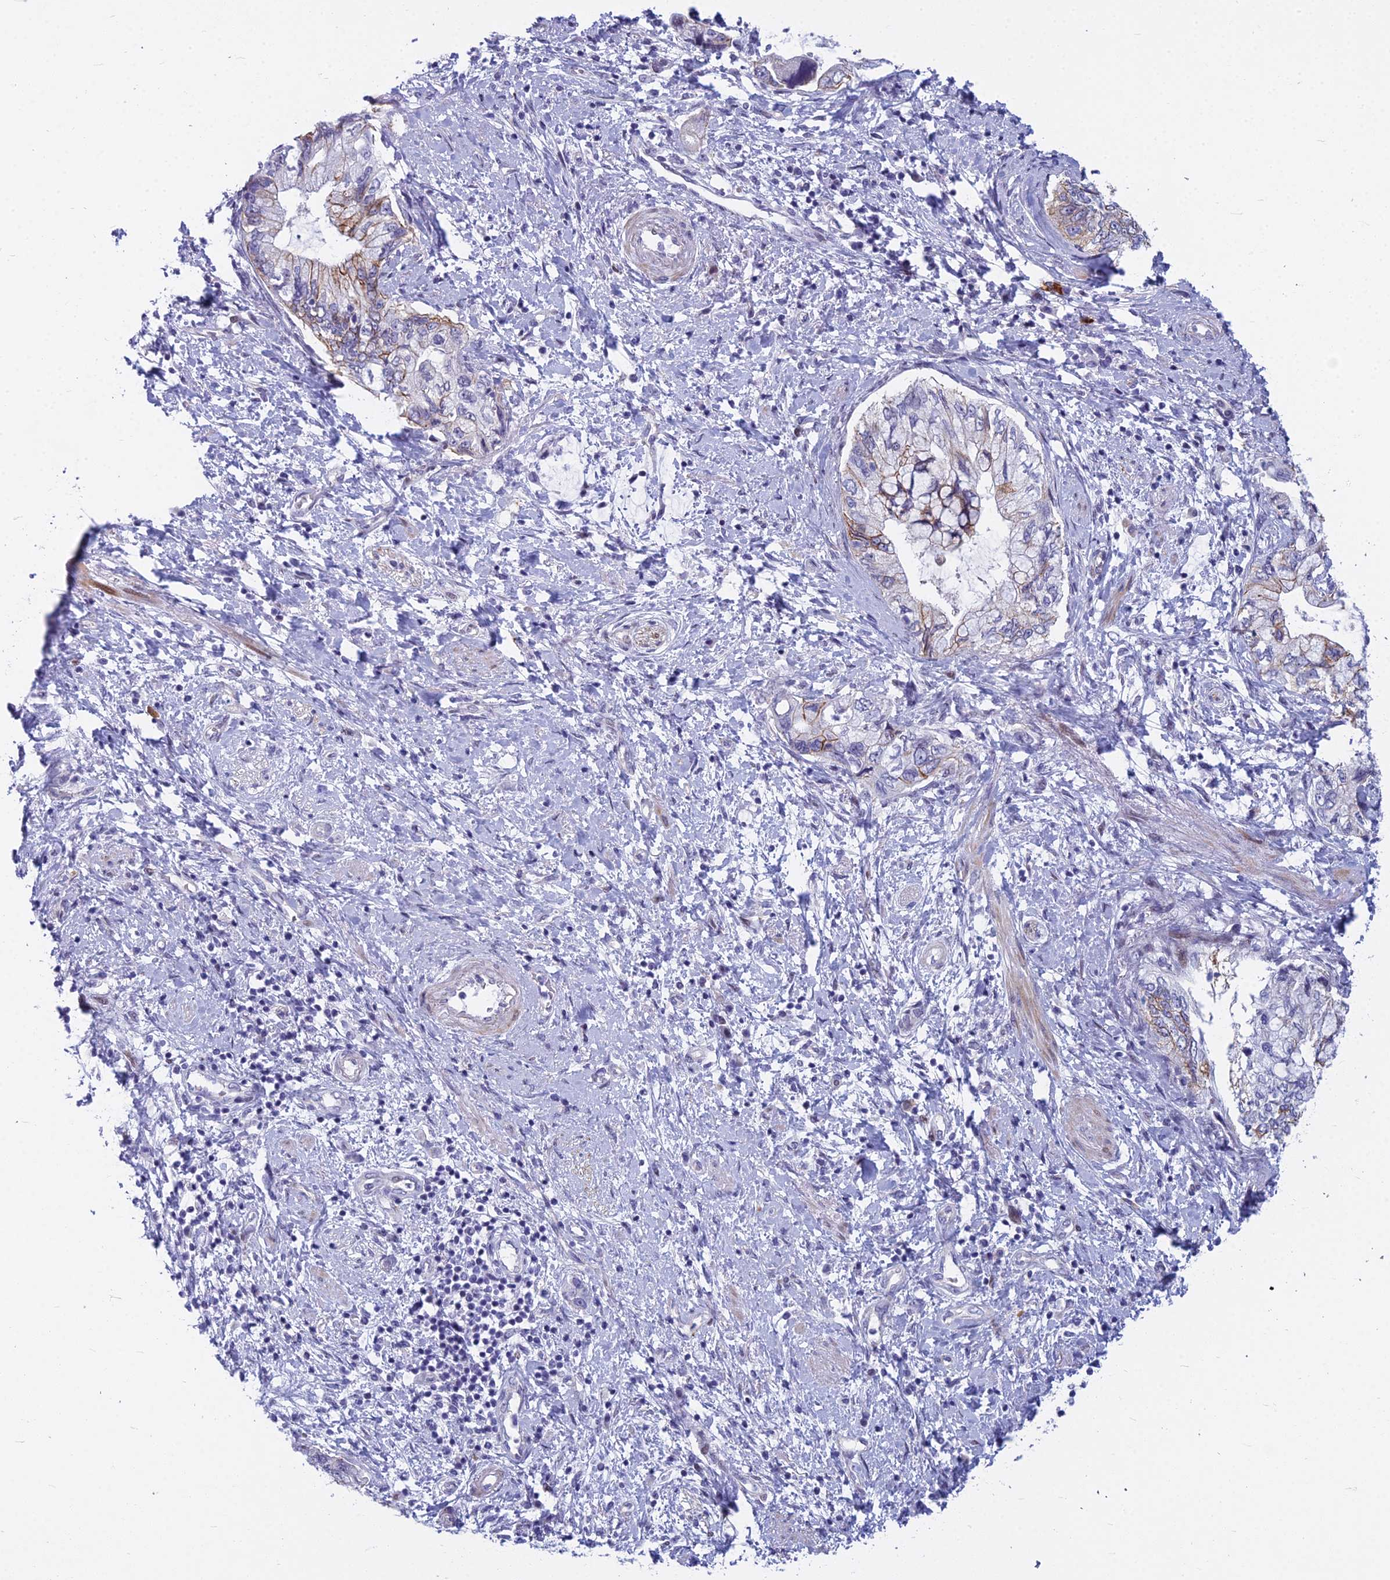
{"staining": {"intensity": "moderate", "quantity": "<25%", "location": "cytoplasmic/membranous"}, "tissue": "pancreatic cancer", "cell_type": "Tumor cells", "image_type": "cancer", "snomed": [{"axis": "morphology", "description": "Adenocarcinoma, NOS"}, {"axis": "topography", "description": "Pancreas"}], "caption": "The micrograph reveals staining of pancreatic adenocarcinoma, revealing moderate cytoplasmic/membranous protein positivity (brown color) within tumor cells.", "gene": "MYBPC2", "patient": {"sex": "female", "age": 73}}